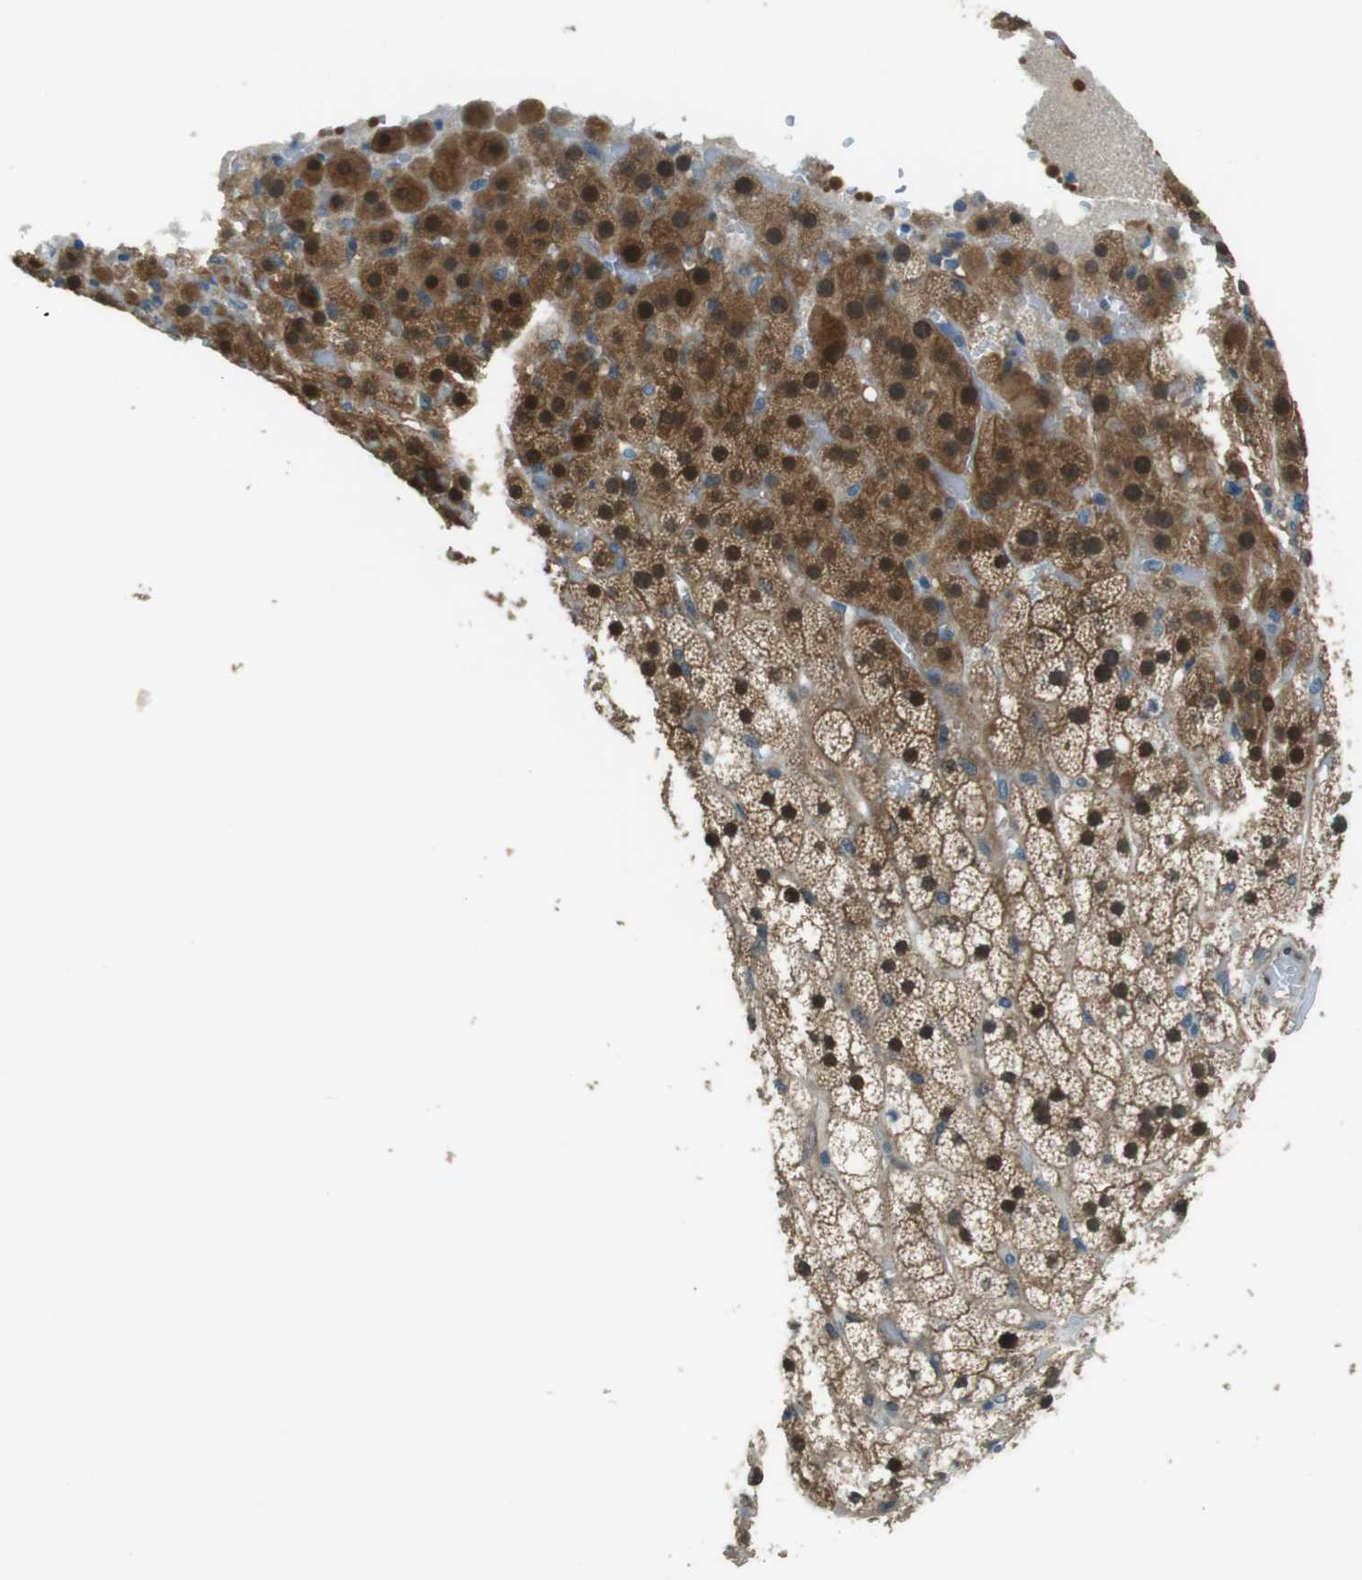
{"staining": {"intensity": "strong", "quantity": ">75%", "location": "cytoplasmic/membranous,nuclear"}, "tissue": "adrenal gland", "cell_type": "Glandular cells", "image_type": "normal", "snomed": [{"axis": "morphology", "description": "Normal tissue, NOS"}, {"axis": "topography", "description": "Adrenal gland"}], "caption": "Adrenal gland stained for a protein (brown) exhibits strong cytoplasmic/membranous,nuclear positive staining in approximately >75% of glandular cells.", "gene": "MFAP3", "patient": {"sex": "male", "age": 35}}